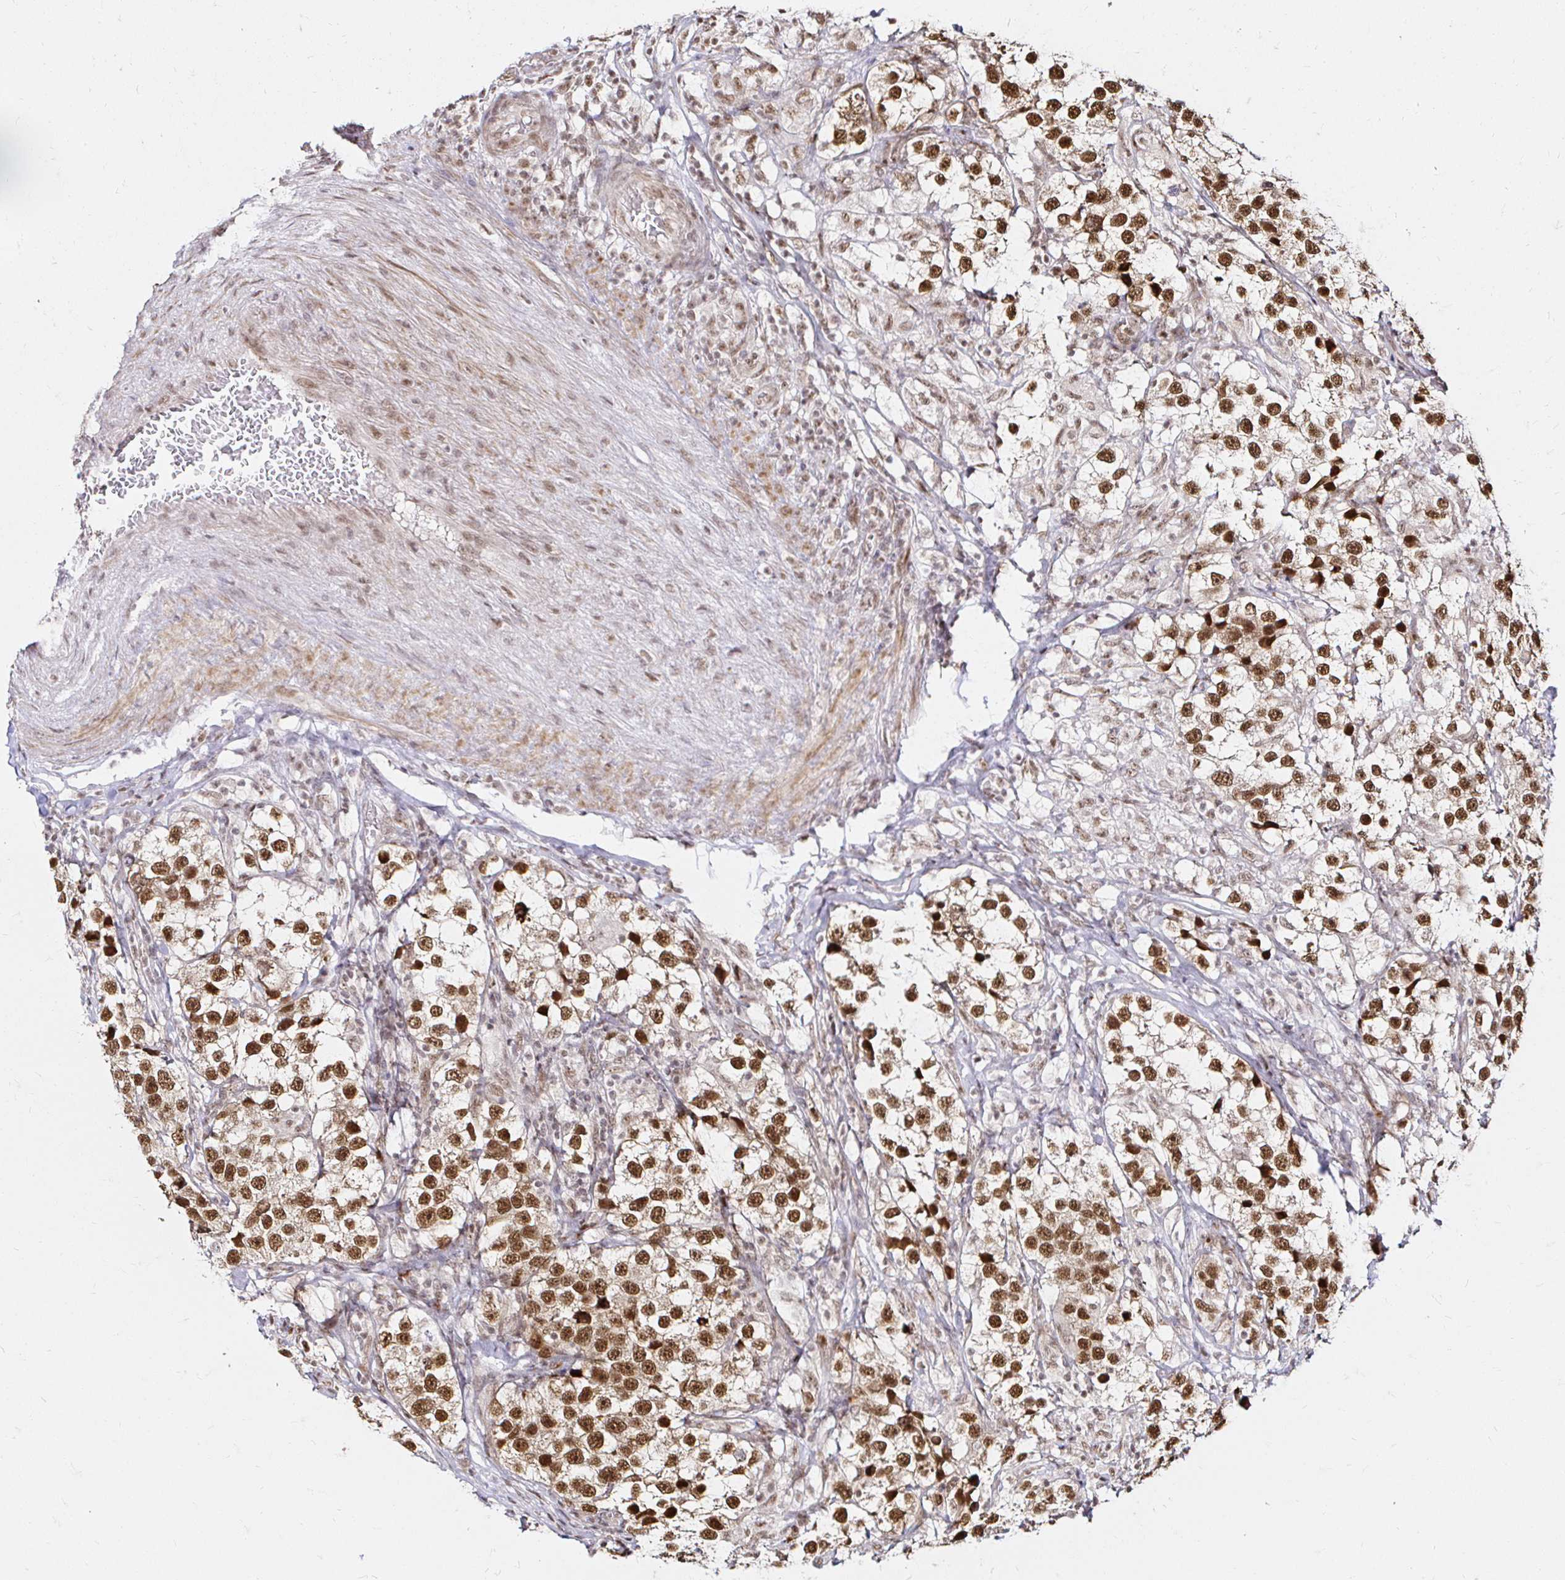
{"staining": {"intensity": "strong", "quantity": ">75%", "location": "nuclear"}, "tissue": "testis cancer", "cell_type": "Tumor cells", "image_type": "cancer", "snomed": [{"axis": "morphology", "description": "Seminoma, NOS"}, {"axis": "topography", "description": "Testis"}], "caption": "Human seminoma (testis) stained for a protein (brown) exhibits strong nuclear positive positivity in about >75% of tumor cells.", "gene": "SNRPC", "patient": {"sex": "male", "age": 46}}